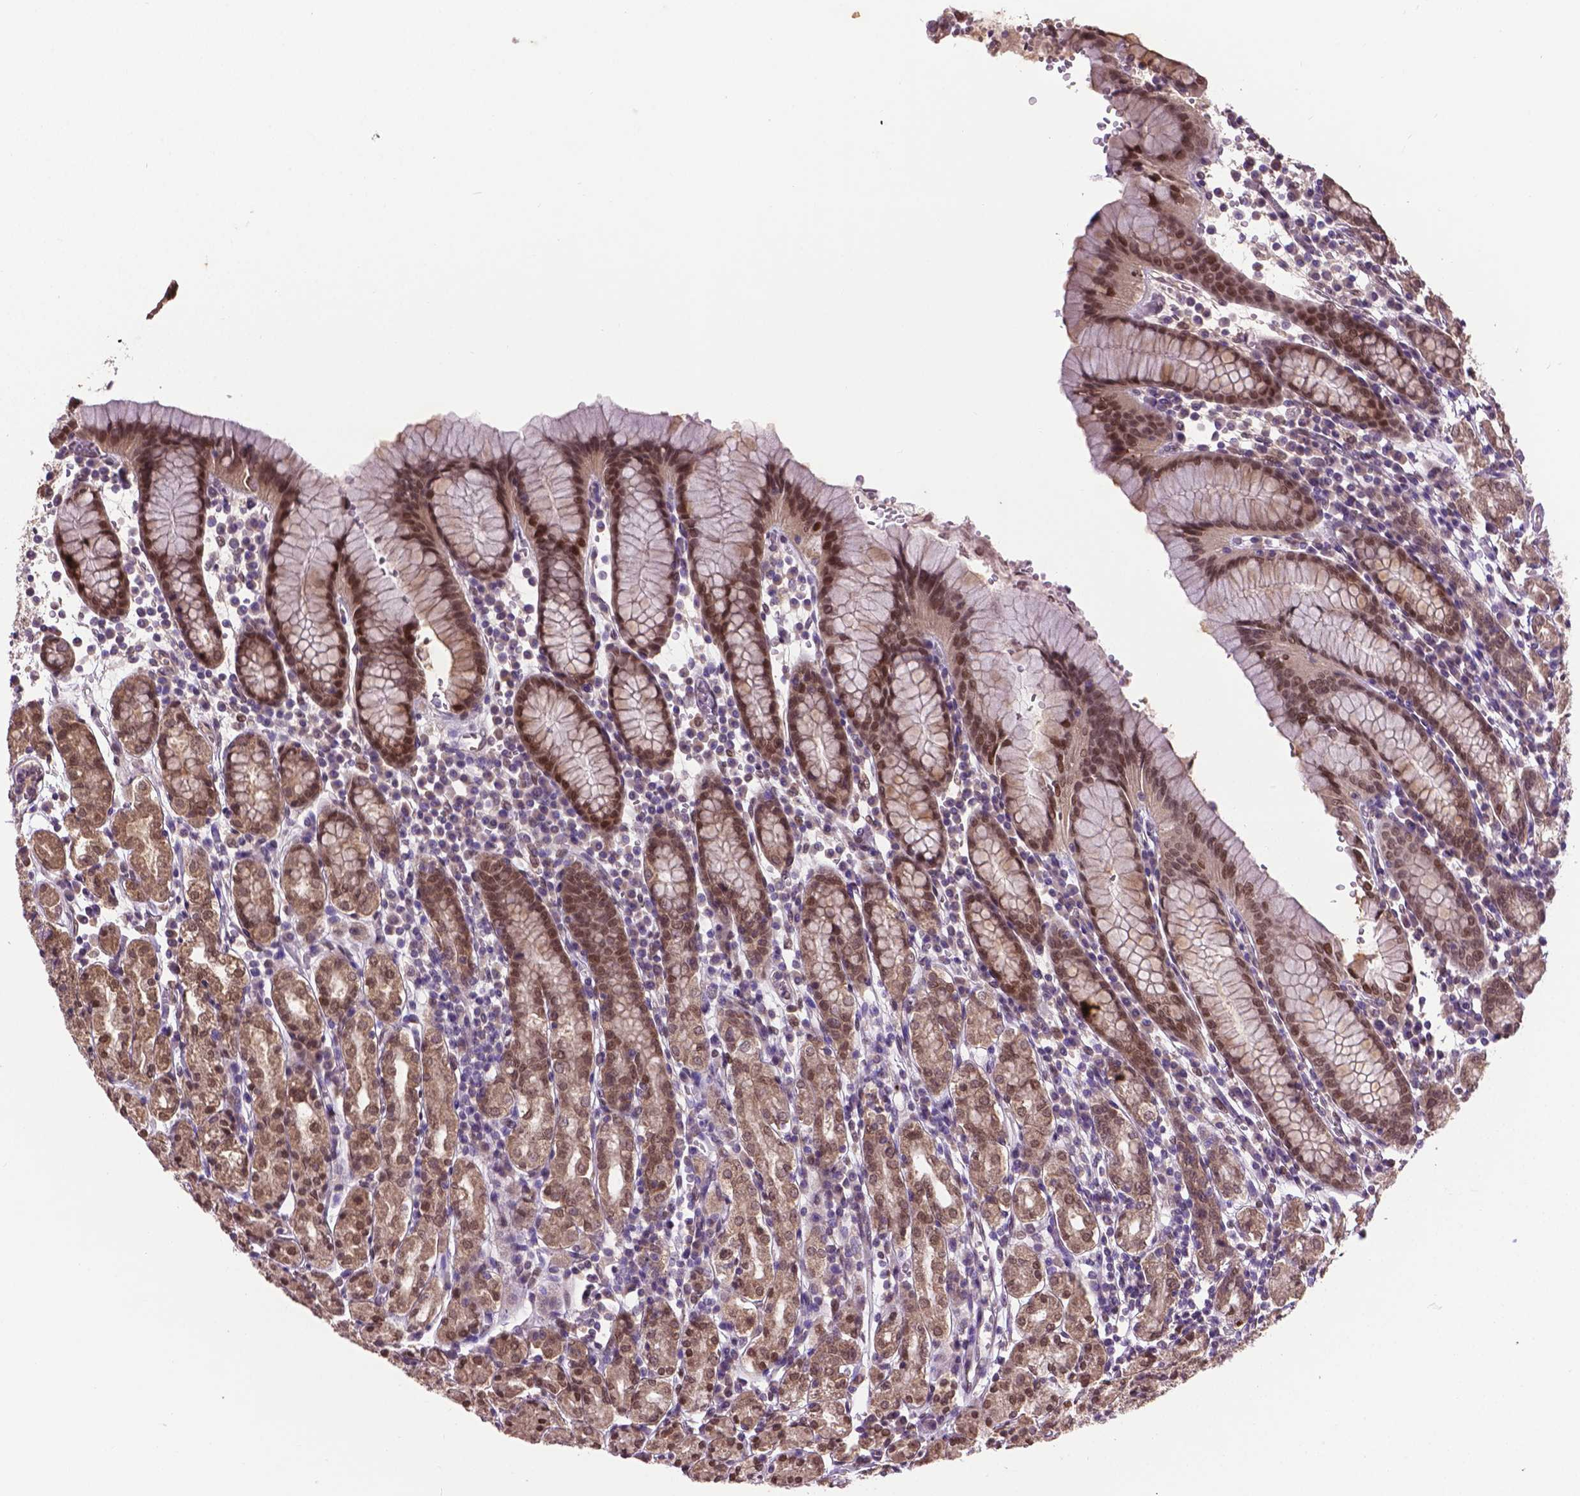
{"staining": {"intensity": "moderate", "quantity": "25%-75%", "location": "cytoplasmic/membranous,nuclear"}, "tissue": "stomach", "cell_type": "Glandular cells", "image_type": "normal", "snomed": [{"axis": "morphology", "description": "Normal tissue, NOS"}, {"axis": "topography", "description": "Stomach, upper"}, {"axis": "topography", "description": "Stomach"}], "caption": "Stomach was stained to show a protein in brown. There is medium levels of moderate cytoplasmic/membranous,nuclear staining in about 25%-75% of glandular cells.", "gene": "ENSG00000289700", "patient": {"sex": "male", "age": 62}}